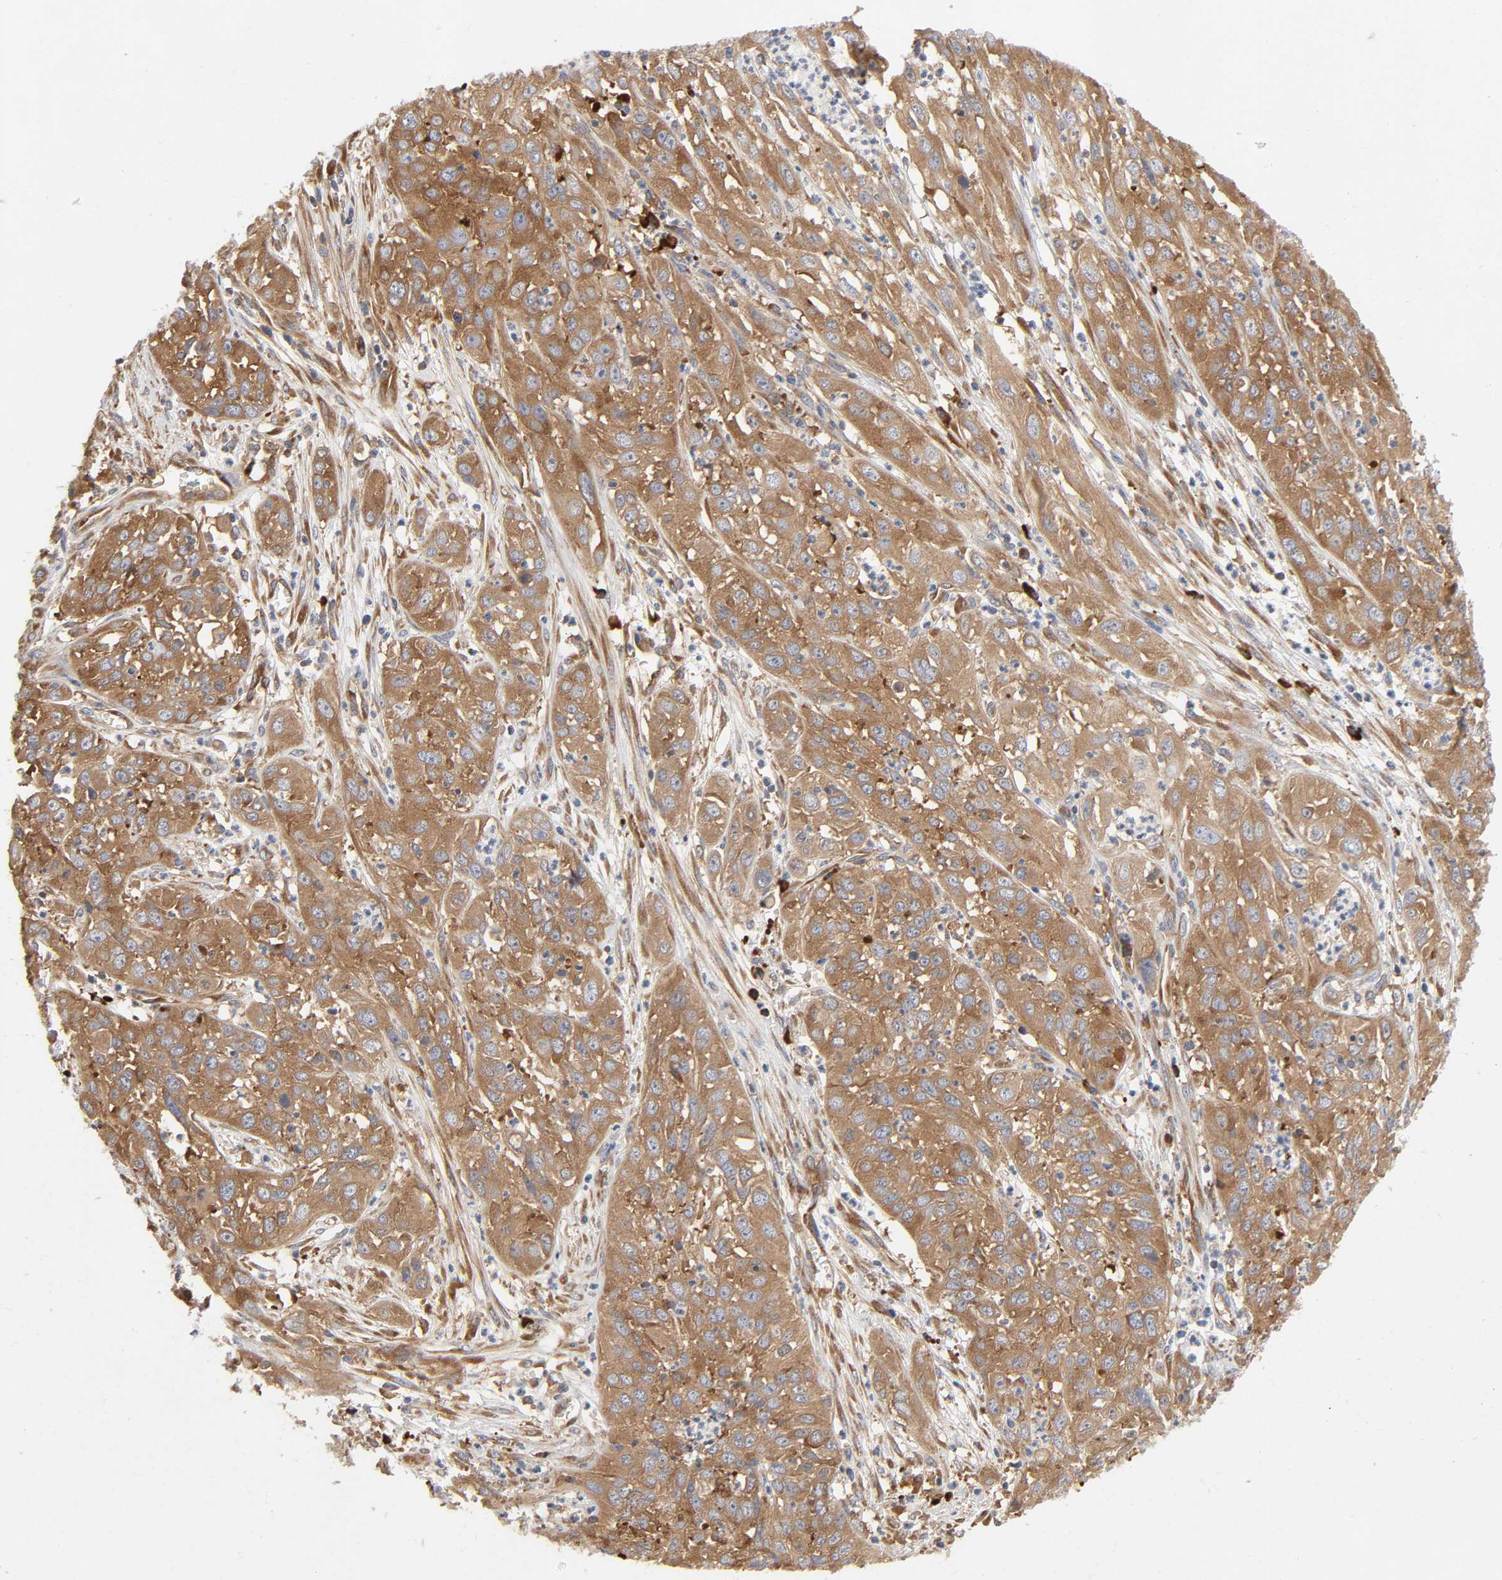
{"staining": {"intensity": "moderate", "quantity": ">75%", "location": "cytoplasmic/membranous"}, "tissue": "cervical cancer", "cell_type": "Tumor cells", "image_type": "cancer", "snomed": [{"axis": "morphology", "description": "Squamous cell carcinoma, NOS"}, {"axis": "topography", "description": "Cervix"}], "caption": "Cervical squamous cell carcinoma tissue displays moderate cytoplasmic/membranous positivity in about >75% of tumor cells", "gene": "SCHIP1", "patient": {"sex": "female", "age": 32}}